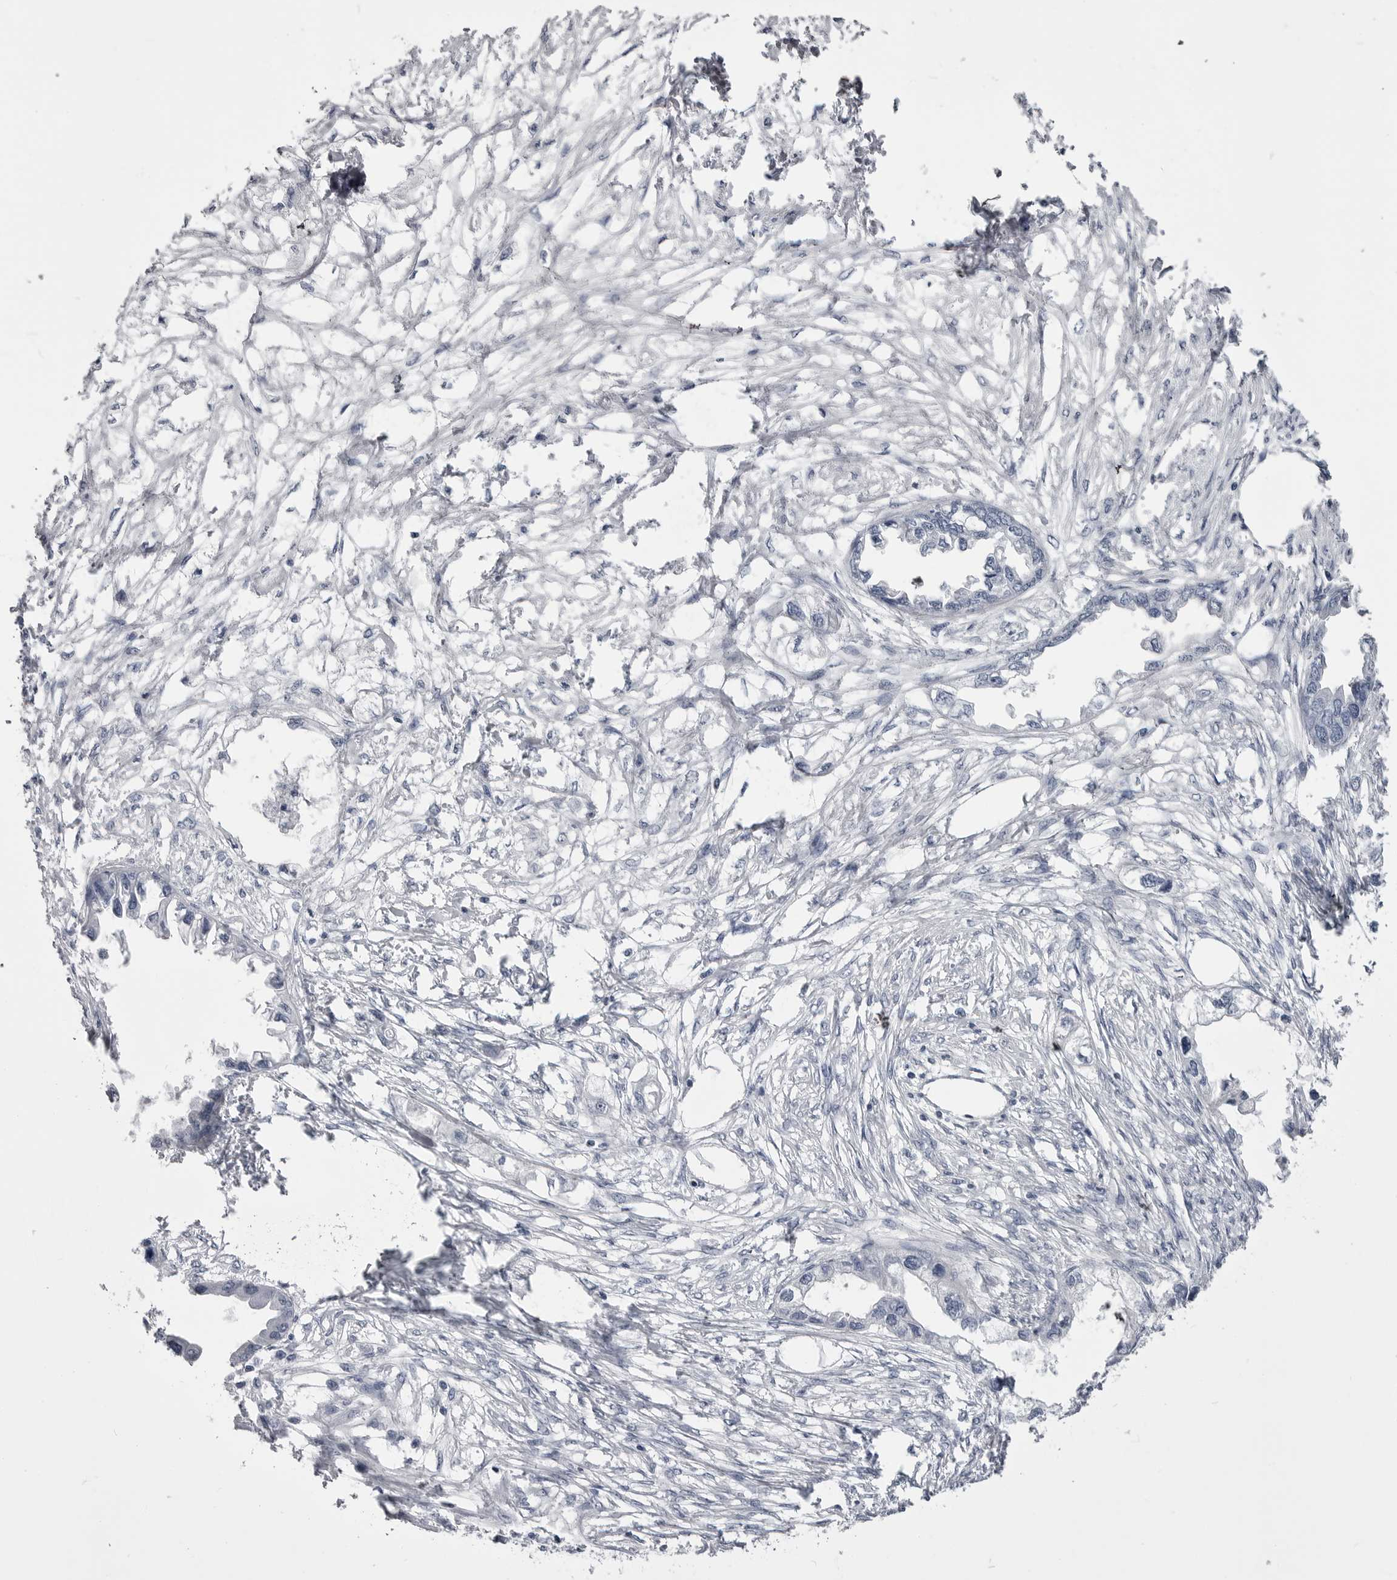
{"staining": {"intensity": "negative", "quantity": "none", "location": "none"}, "tissue": "endometrial cancer", "cell_type": "Tumor cells", "image_type": "cancer", "snomed": [{"axis": "morphology", "description": "Adenocarcinoma, NOS"}, {"axis": "morphology", "description": "Adenocarcinoma, metastatic, NOS"}, {"axis": "topography", "description": "Adipose tissue"}, {"axis": "topography", "description": "Endometrium"}], "caption": "High power microscopy photomicrograph of an IHC micrograph of metastatic adenocarcinoma (endometrial), revealing no significant staining in tumor cells.", "gene": "ANK2", "patient": {"sex": "female", "age": 67}}